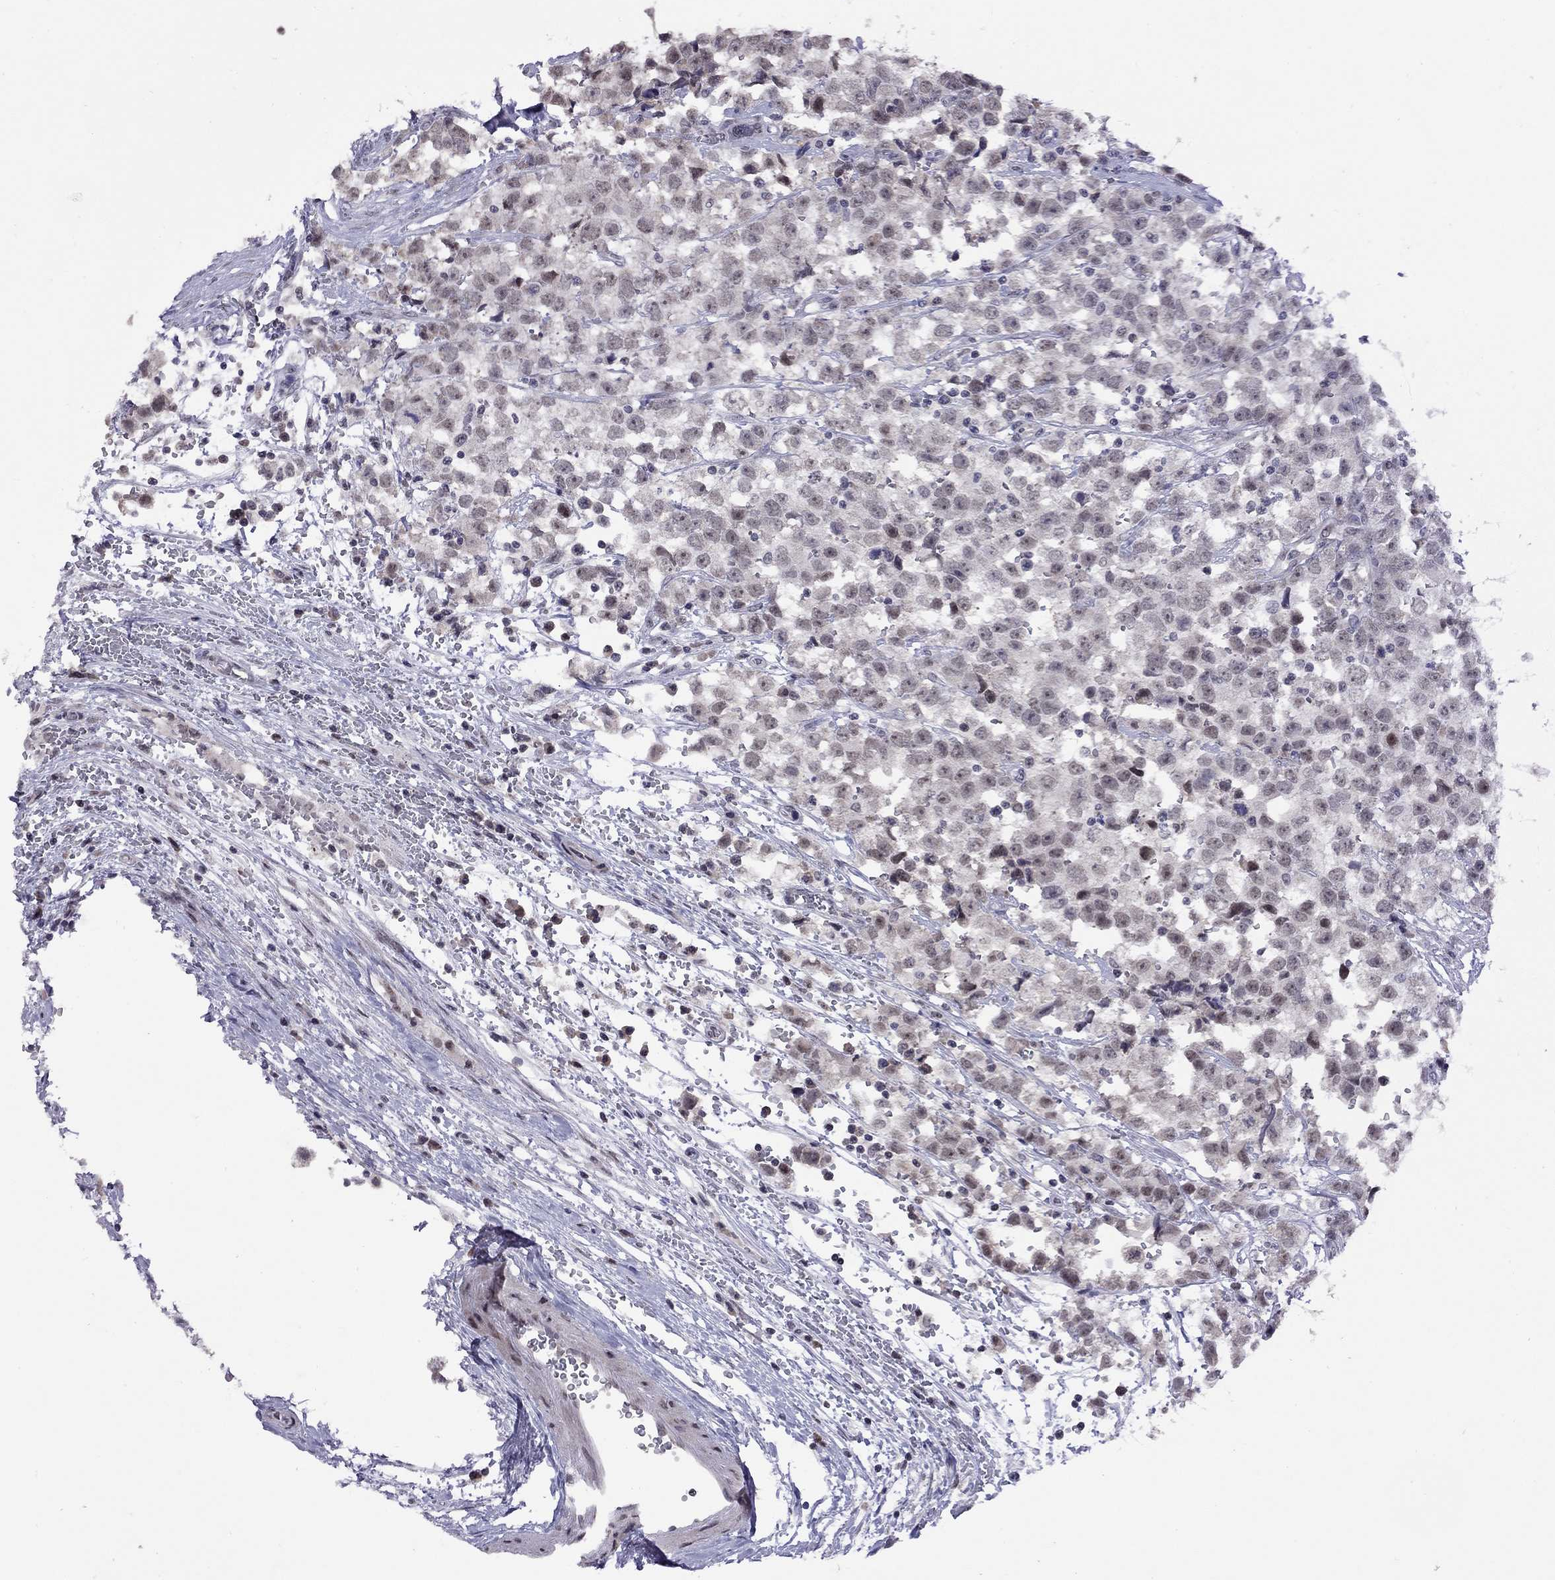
{"staining": {"intensity": "negative", "quantity": "none", "location": "none"}, "tissue": "testis cancer", "cell_type": "Tumor cells", "image_type": "cancer", "snomed": [{"axis": "morphology", "description": "Seminoma, NOS"}, {"axis": "topography", "description": "Testis"}], "caption": "Immunohistochemistry (IHC) of human testis seminoma exhibits no expression in tumor cells.", "gene": "HES5", "patient": {"sex": "male", "age": 34}}